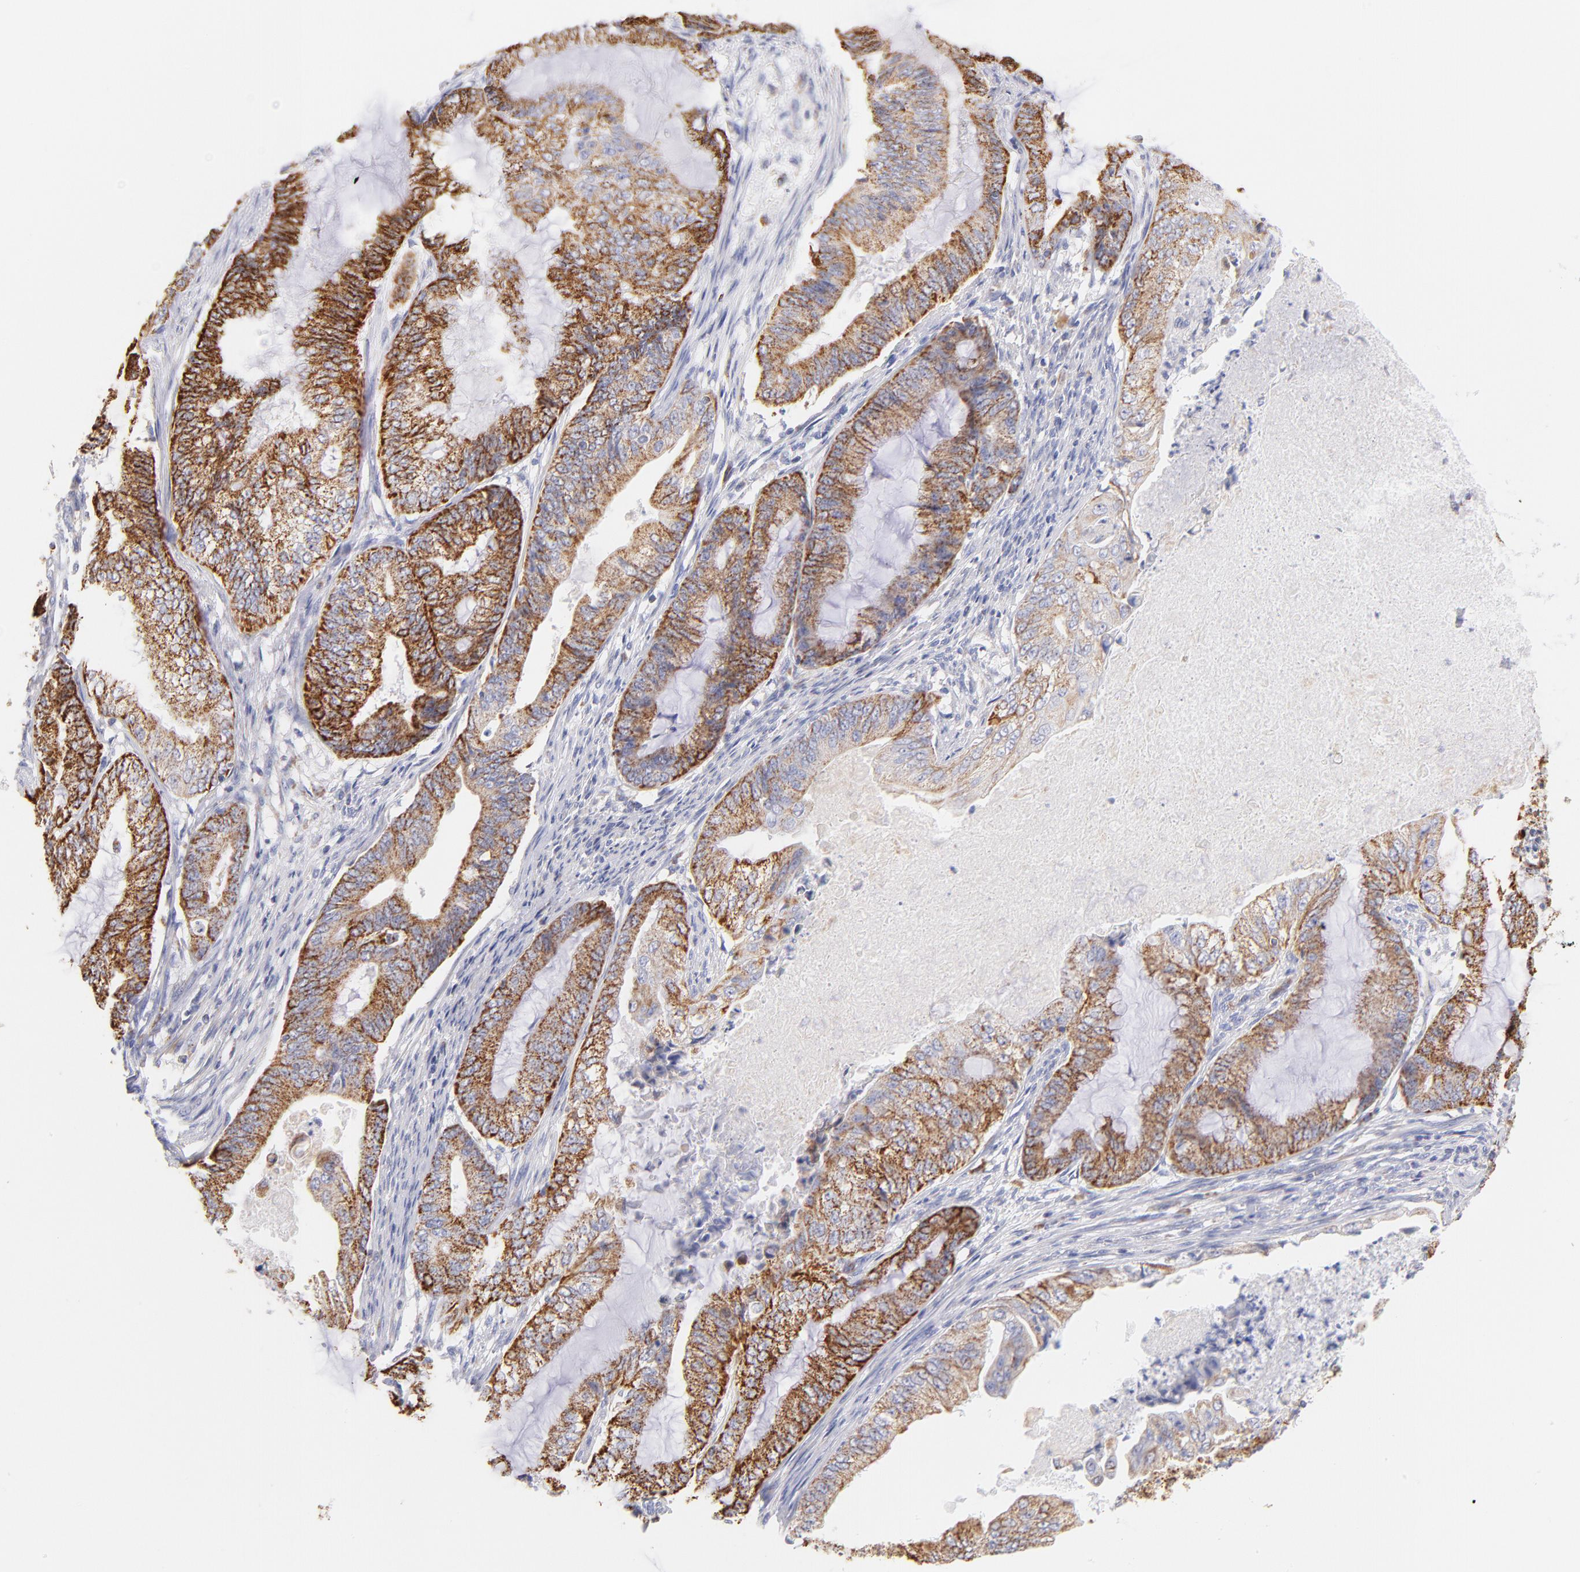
{"staining": {"intensity": "strong", "quantity": ">75%", "location": "cytoplasmic/membranous"}, "tissue": "endometrial cancer", "cell_type": "Tumor cells", "image_type": "cancer", "snomed": [{"axis": "morphology", "description": "Adenocarcinoma, NOS"}, {"axis": "topography", "description": "Endometrium"}], "caption": "Strong cytoplasmic/membranous positivity for a protein is appreciated in about >75% of tumor cells of endometrial cancer using immunohistochemistry (IHC).", "gene": "AIFM1", "patient": {"sex": "female", "age": 63}}